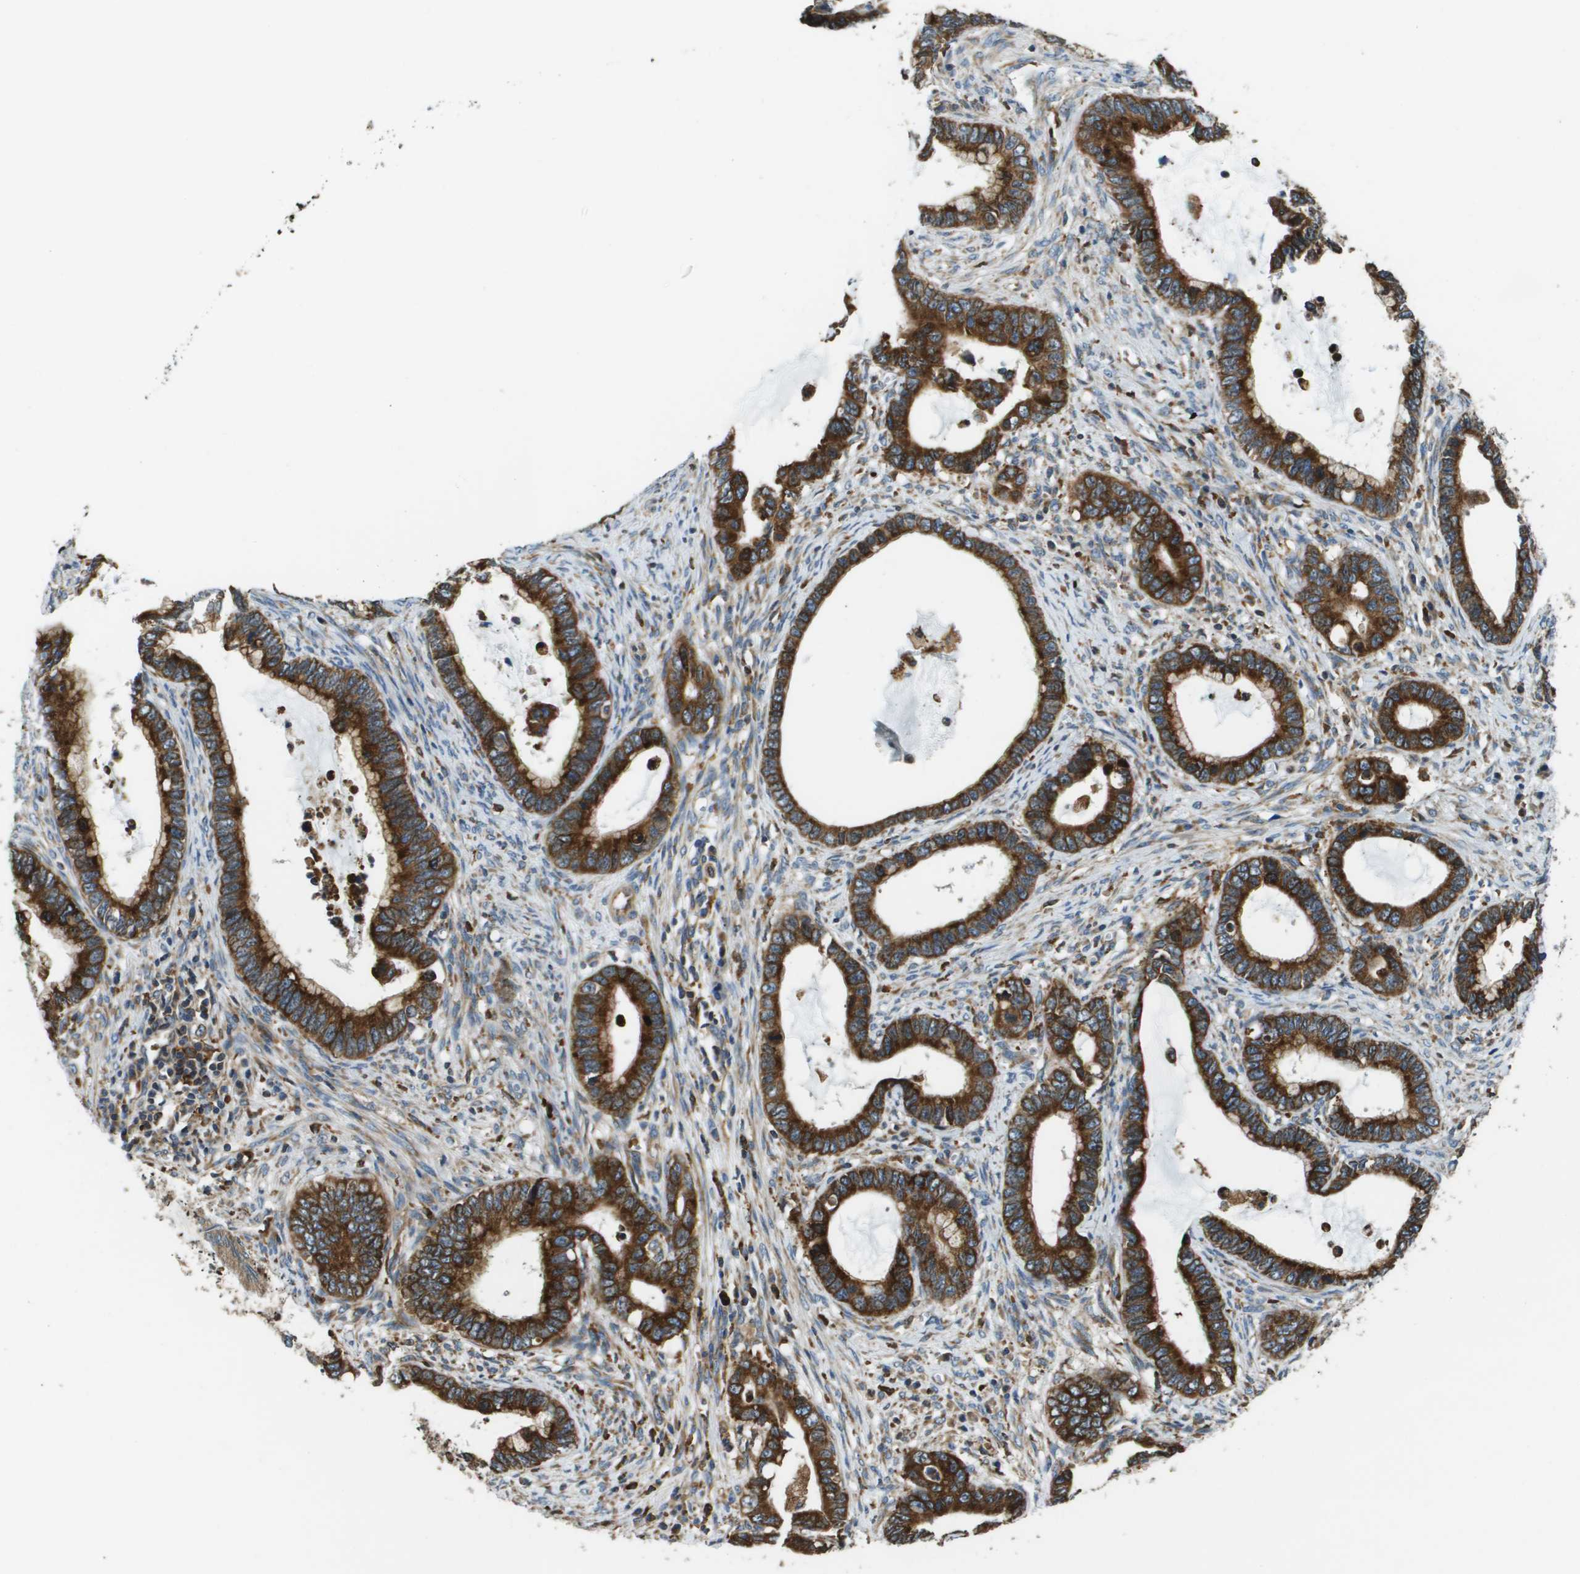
{"staining": {"intensity": "strong", "quantity": ">75%", "location": "cytoplasmic/membranous"}, "tissue": "cervical cancer", "cell_type": "Tumor cells", "image_type": "cancer", "snomed": [{"axis": "morphology", "description": "Adenocarcinoma, NOS"}, {"axis": "topography", "description": "Cervix"}], "caption": "Cervical cancer stained for a protein (brown) demonstrates strong cytoplasmic/membranous positive expression in about >75% of tumor cells.", "gene": "CNPY3", "patient": {"sex": "female", "age": 44}}